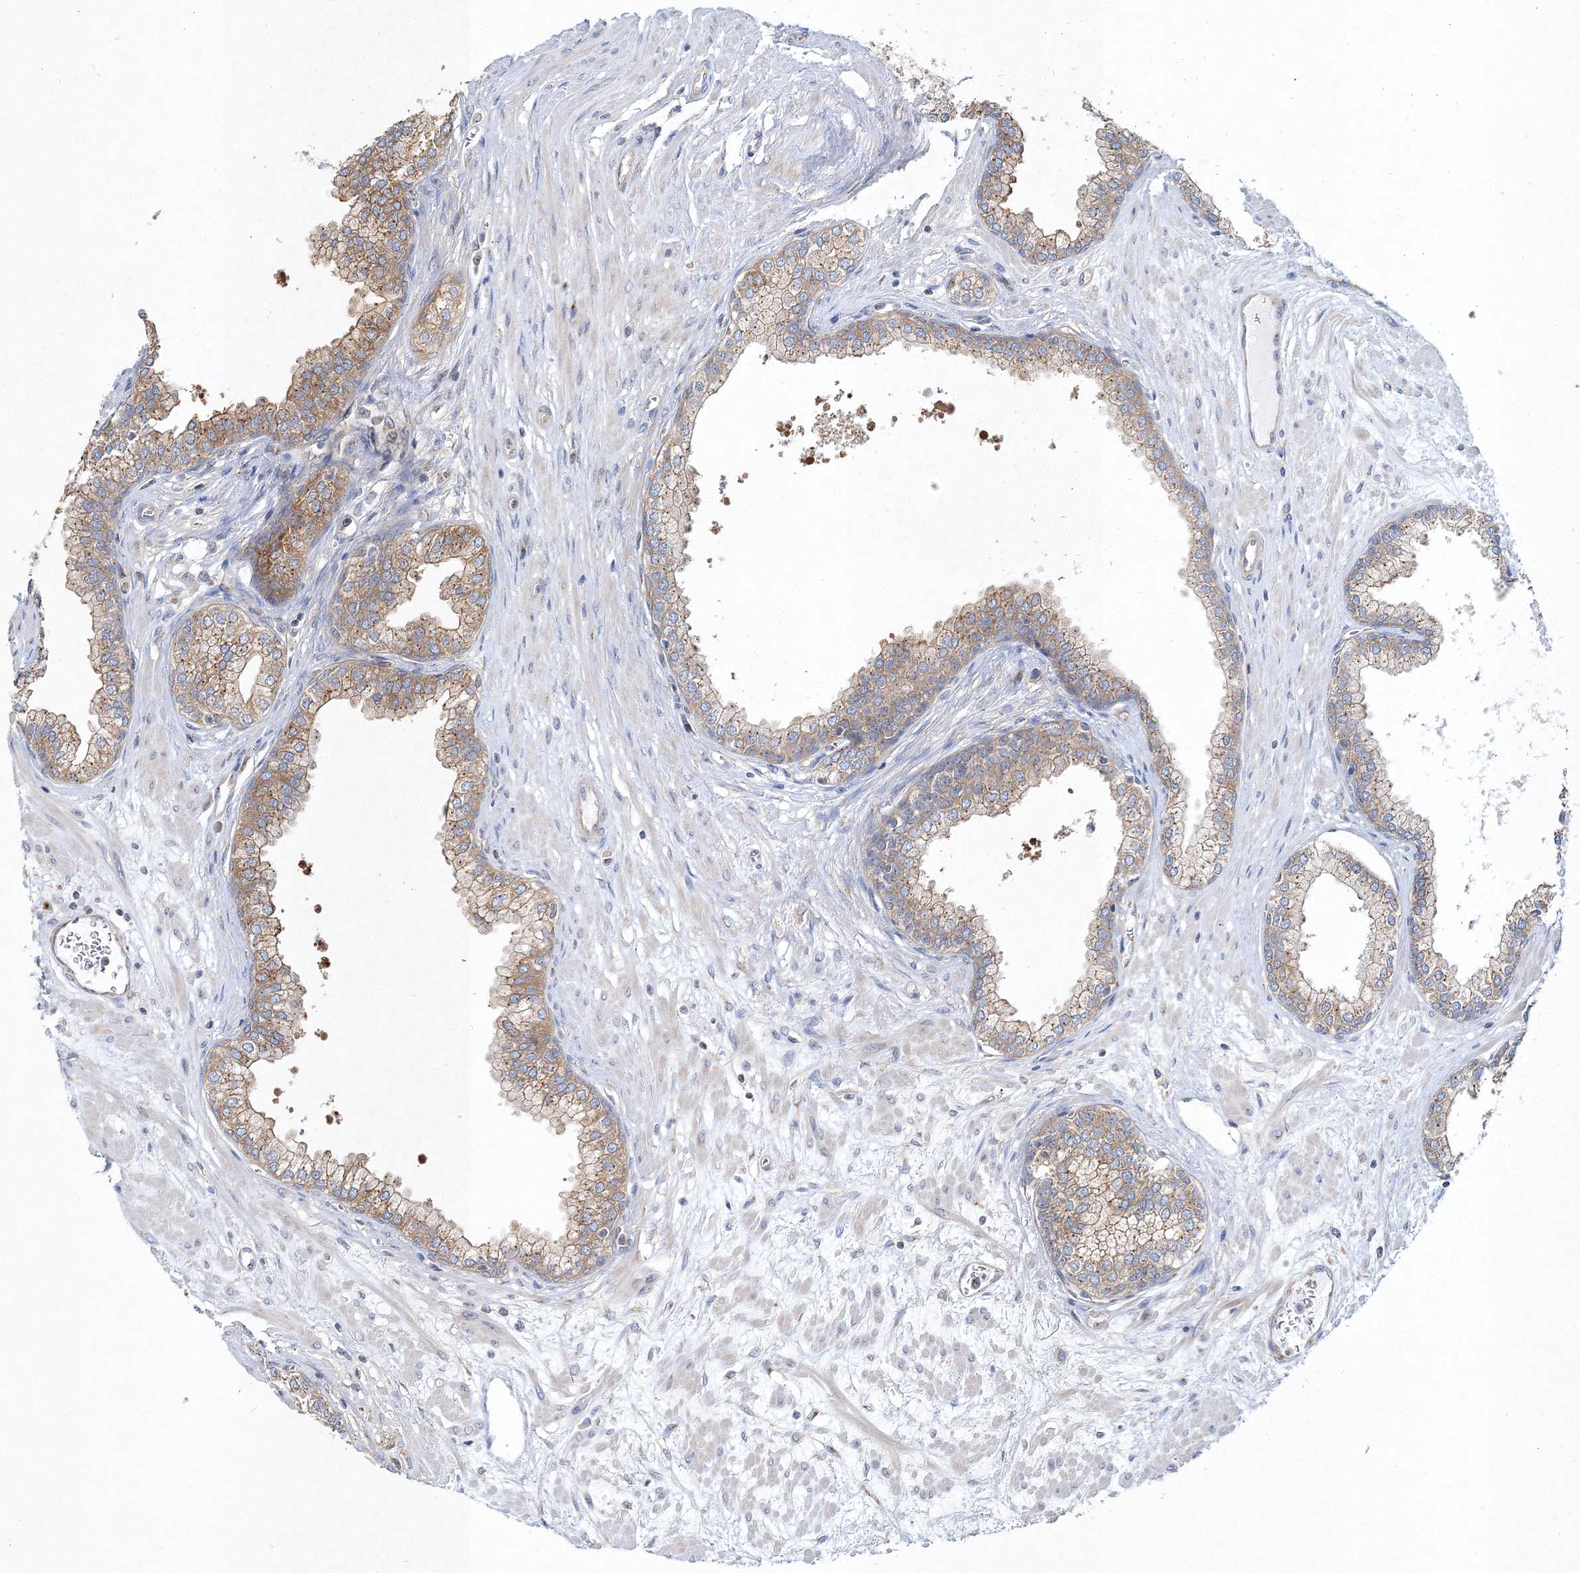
{"staining": {"intensity": "moderate", "quantity": ">75%", "location": "cytoplasmic/membranous"}, "tissue": "prostate", "cell_type": "Glandular cells", "image_type": "normal", "snomed": [{"axis": "morphology", "description": "Normal tissue, NOS"}, {"axis": "morphology", "description": "Urothelial carcinoma, Low grade"}, {"axis": "topography", "description": "Urinary bladder"}, {"axis": "topography", "description": "Prostate"}], "caption": "A histopathology image of human prostate stained for a protein exhibits moderate cytoplasmic/membranous brown staining in glandular cells.", "gene": "SEC23IP", "patient": {"sex": "male", "age": 60}}